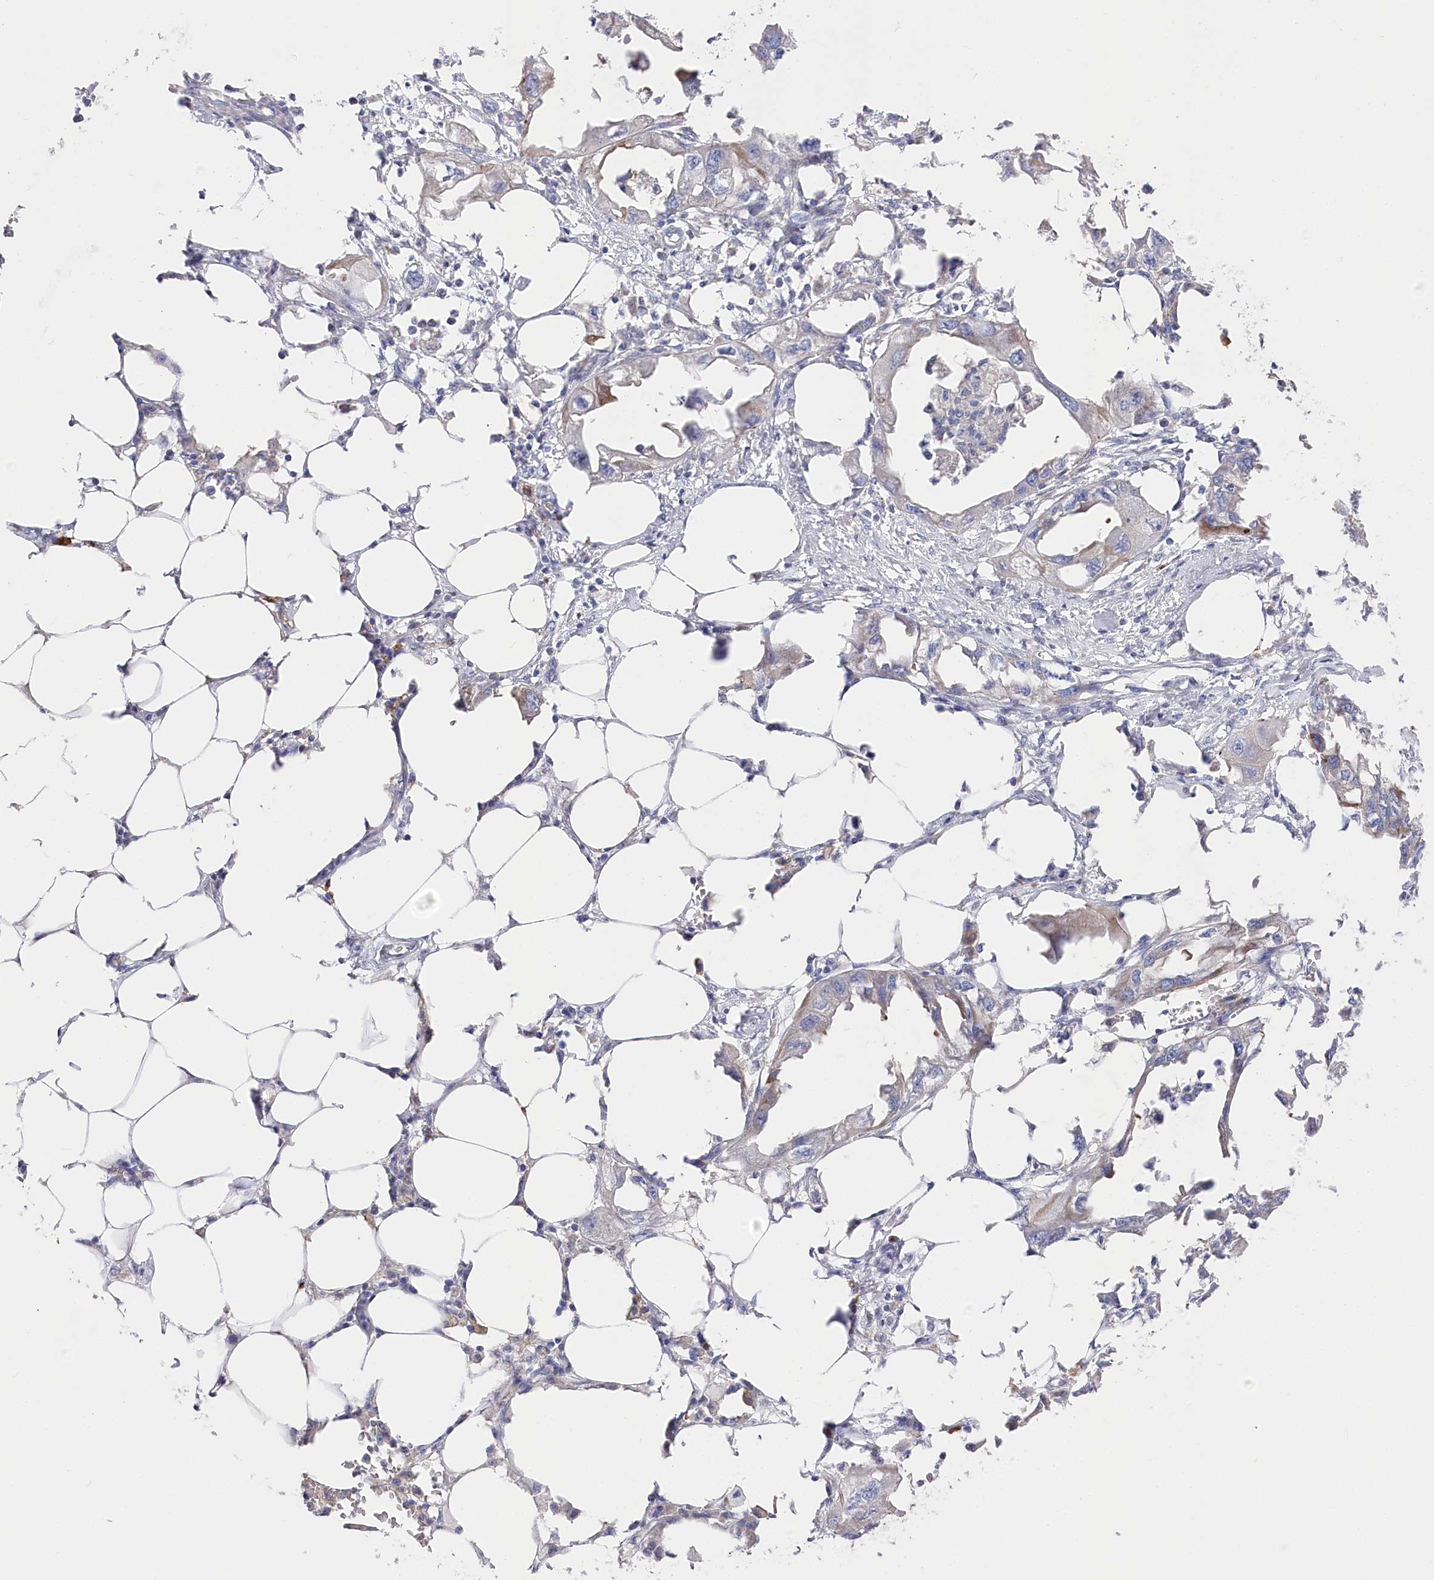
{"staining": {"intensity": "moderate", "quantity": "<25%", "location": "cytoplasmic/membranous"}, "tissue": "endometrial cancer", "cell_type": "Tumor cells", "image_type": "cancer", "snomed": [{"axis": "morphology", "description": "Adenocarcinoma, NOS"}, {"axis": "morphology", "description": "Adenocarcinoma, metastatic, NOS"}, {"axis": "topography", "description": "Adipose tissue"}, {"axis": "topography", "description": "Endometrium"}], "caption": "Human endometrial adenocarcinoma stained for a protein (brown) displays moderate cytoplasmic/membranous positive staining in about <25% of tumor cells.", "gene": "POGLUT1", "patient": {"sex": "female", "age": 67}}